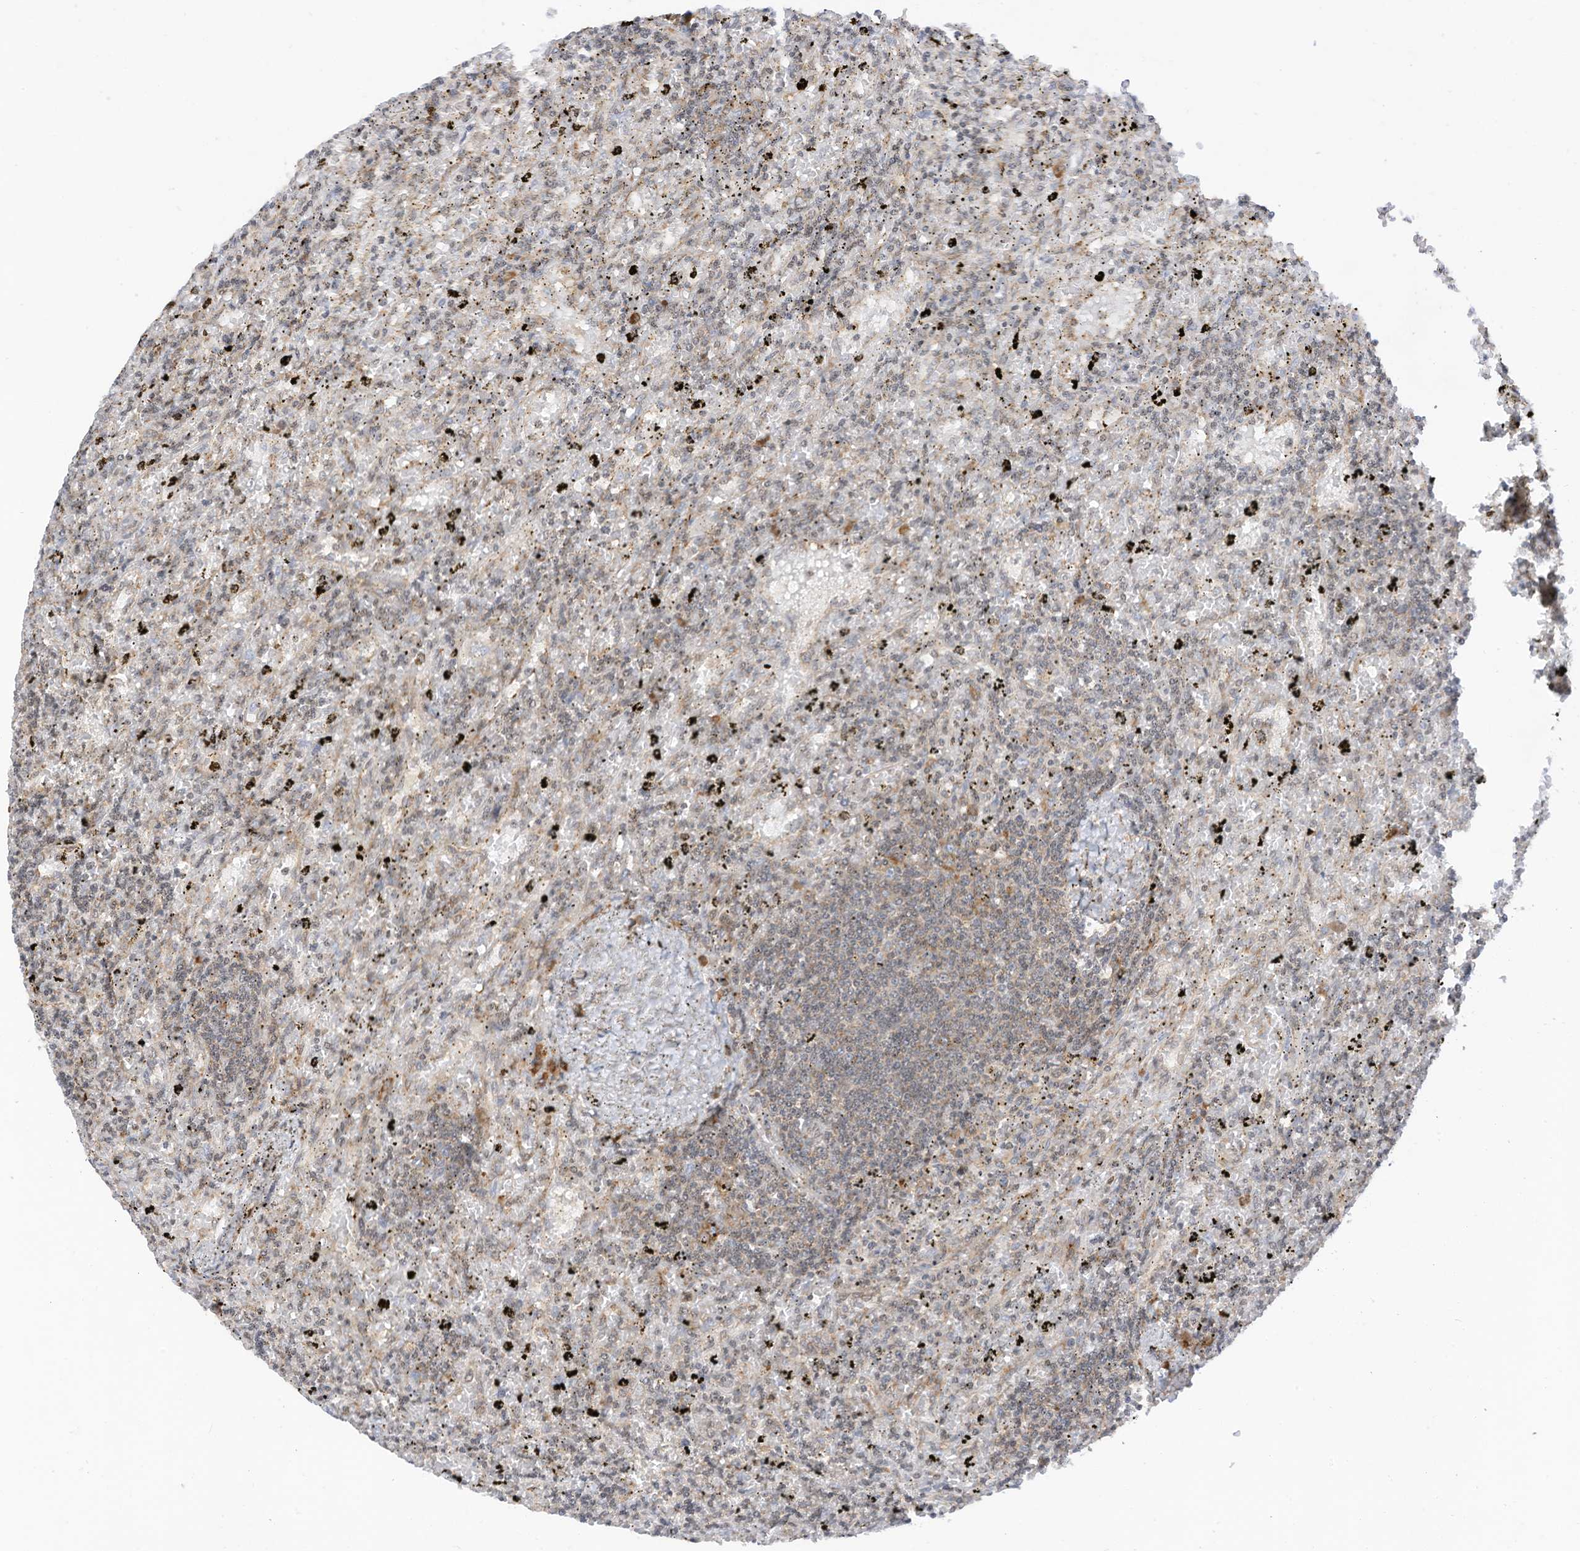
{"staining": {"intensity": "weak", "quantity": "25%-75%", "location": "nuclear"}, "tissue": "lymphoma", "cell_type": "Tumor cells", "image_type": "cancer", "snomed": [{"axis": "morphology", "description": "Malignant lymphoma, non-Hodgkin's type, Low grade"}, {"axis": "topography", "description": "Spleen"}], "caption": "DAB (3,3'-diaminobenzidine) immunohistochemical staining of human lymphoma demonstrates weak nuclear protein expression in approximately 25%-75% of tumor cells.", "gene": "EDF1", "patient": {"sex": "male", "age": 76}}